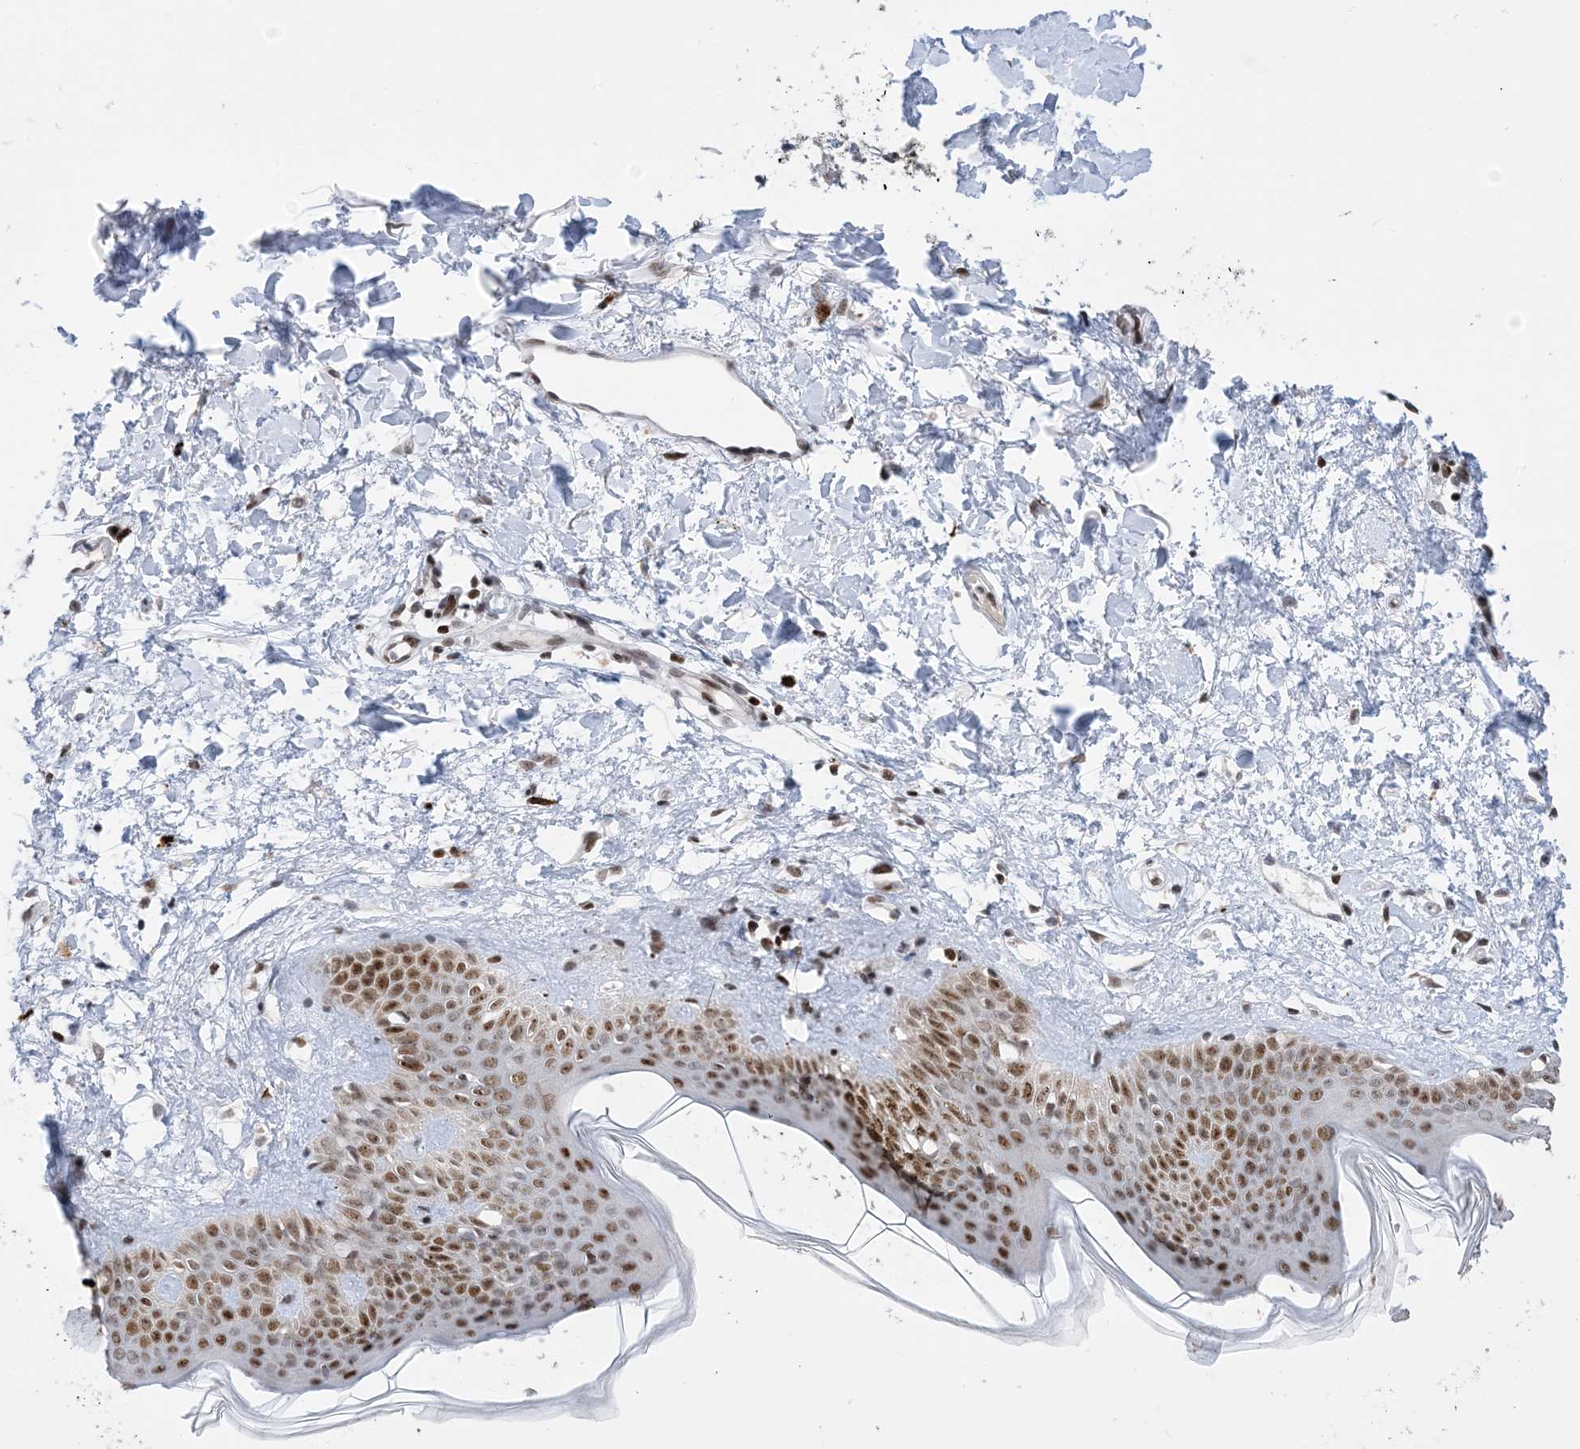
{"staining": {"intensity": "negative", "quantity": "none", "location": "none"}, "tissue": "skin", "cell_type": "Fibroblasts", "image_type": "normal", "snomed": [{"axis": "morphology", "description": "Normal tissue, NOS"}, {"axis": "topography", "description": "Skin"}], "caption": "Skin was stained to show a protein in brown. There is no significant expression in fibroblasts. (Brightfield microscopy of DAB (3,3'-diaminobenzidine) immunohistochemistry (IHC) at high magnification).", "gene": "TSPYL1", "patient": {"sex": "female", "age": 58}}